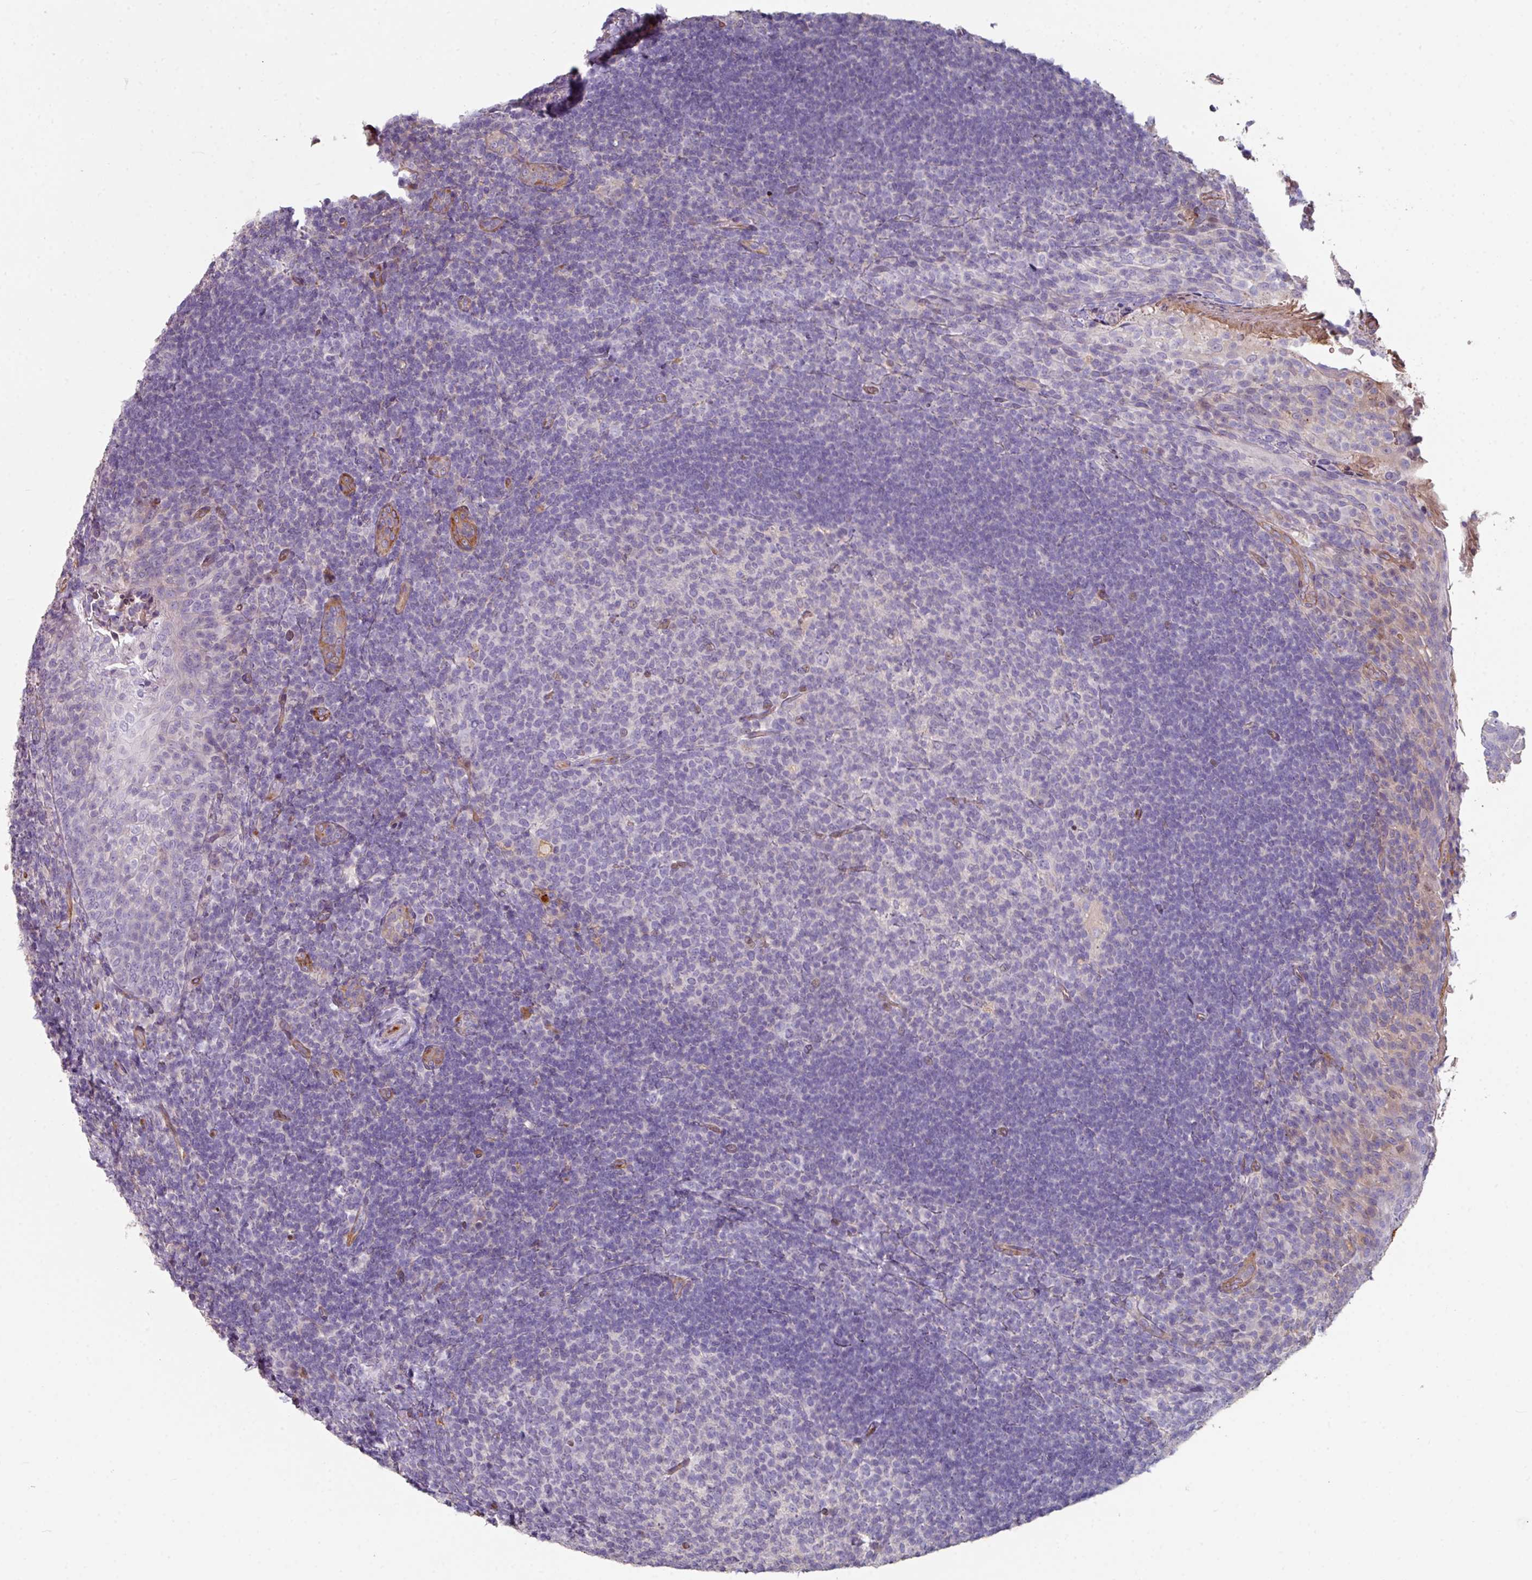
{"staining": {"intensity": "negative", "quantity": "none", "location": "none"}, "tissue": "tonsil", "cell_type": "Germinal center cells", "image_type": "normal", "snomed": [{"axis": "morphology", "description": "Normal tissue, NOS"}, {"axis": "topography", "description": "Tonsil"}], "caption": "Immunohistochemistry image of normal tonsil: human tonsil stained with DAB displays no significant protein positivity in germinal center cells. (Stains: DAB (3,3'-diaminobenzidine) IHC with hematoxylin counter stain, Microscopy: brightfield microscopy at high magnification).", "gene": "ANO9", "patient": {"sex": "female", "age": 10}}